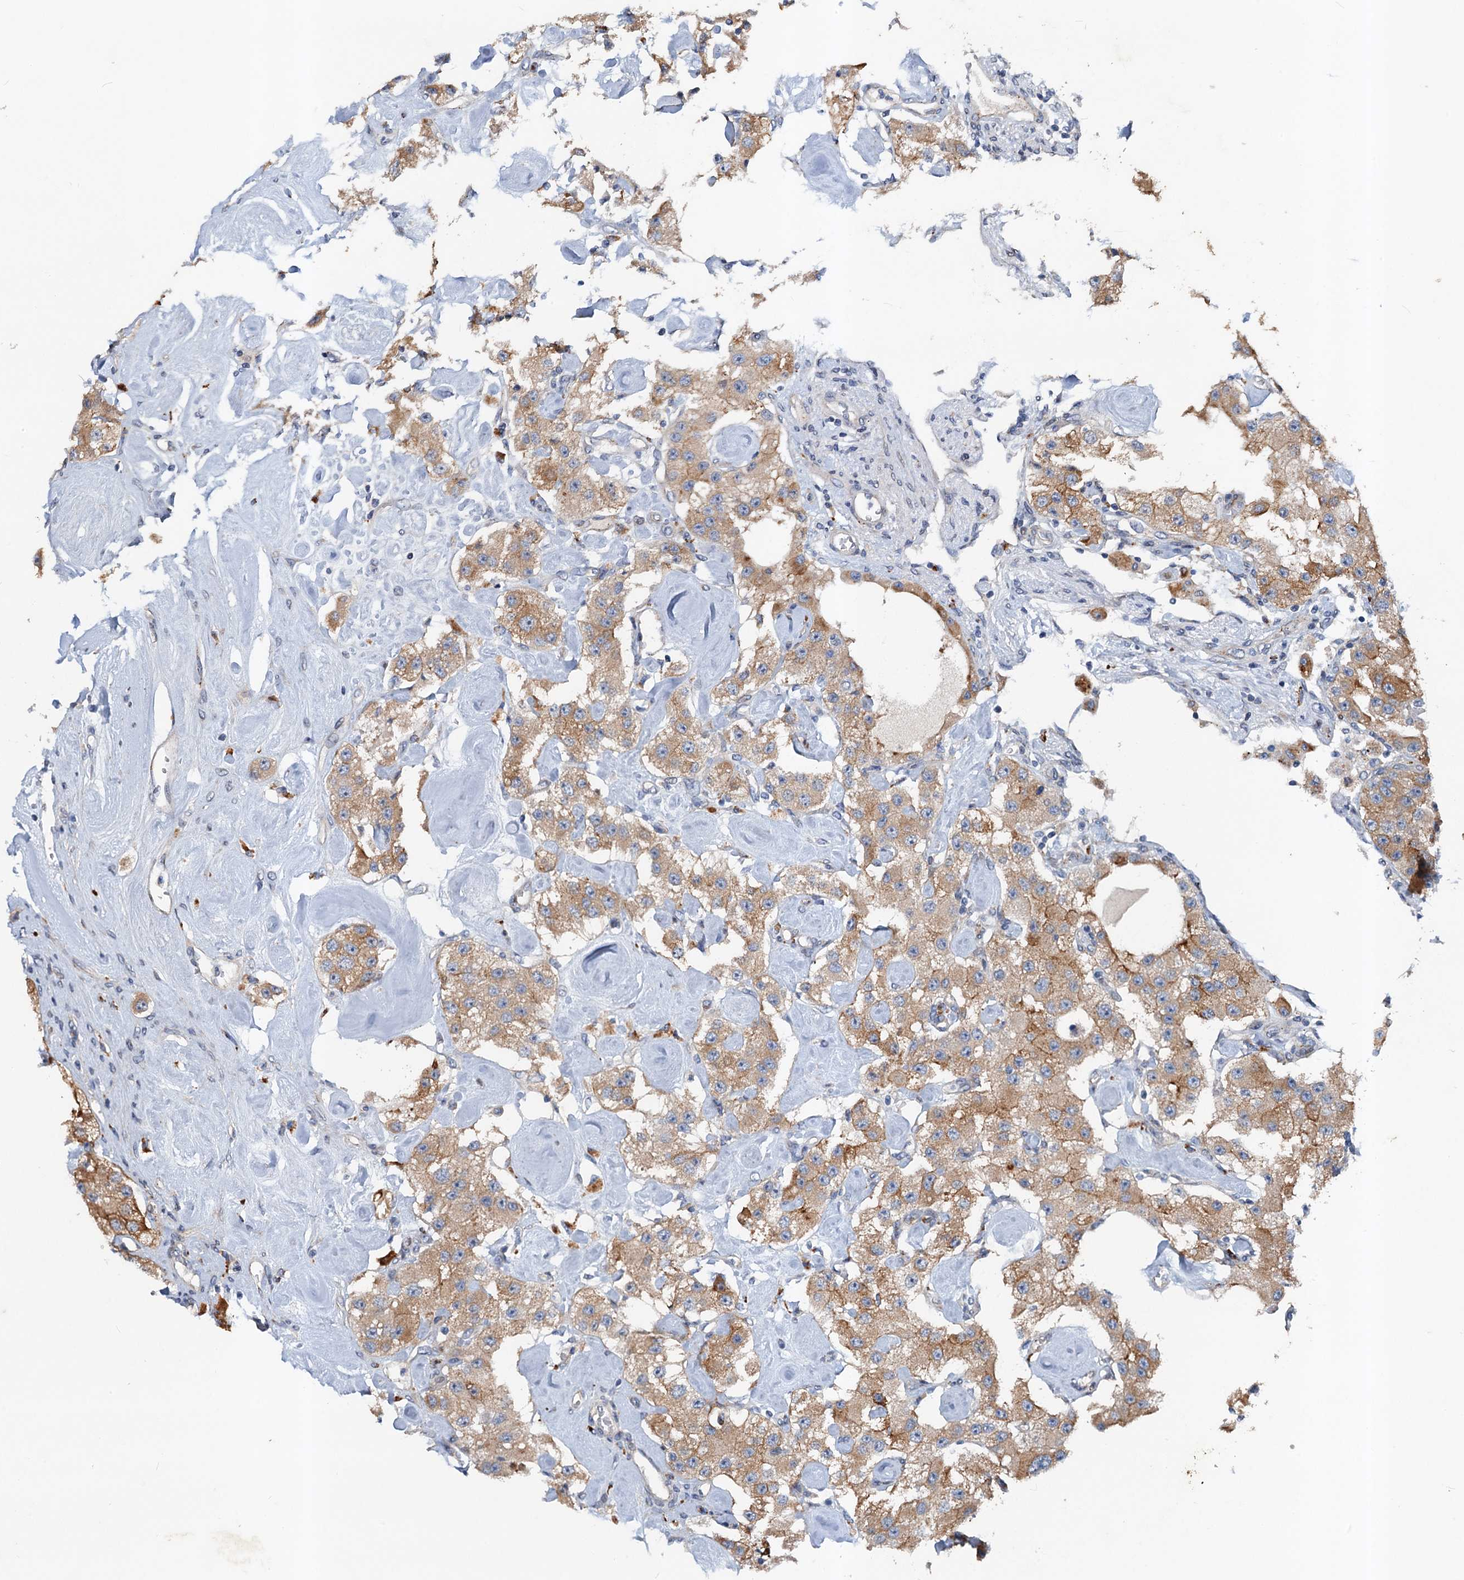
{"staining": {"intensity": "moderate", "quantity": ">75%", "location": "cytoplasmic/membranous"}, "tissue": "carcinoid", "cell_type": "Tumor cells", "image_type": "cancer", "snomed": [{"axis": "morphology", "description": "Carcinoid, malignant, NOS"}, {"axis": "topography", "description": "Pancreas"}], "caption": "Malignant carcinoid tissue displays moderate cytoplasmic/membranous positivity in about >75% of tumor cells, visualized by immunohistochemistry.", "gene": "NBEA", "patient": {"sex": "male", "age": 41}}